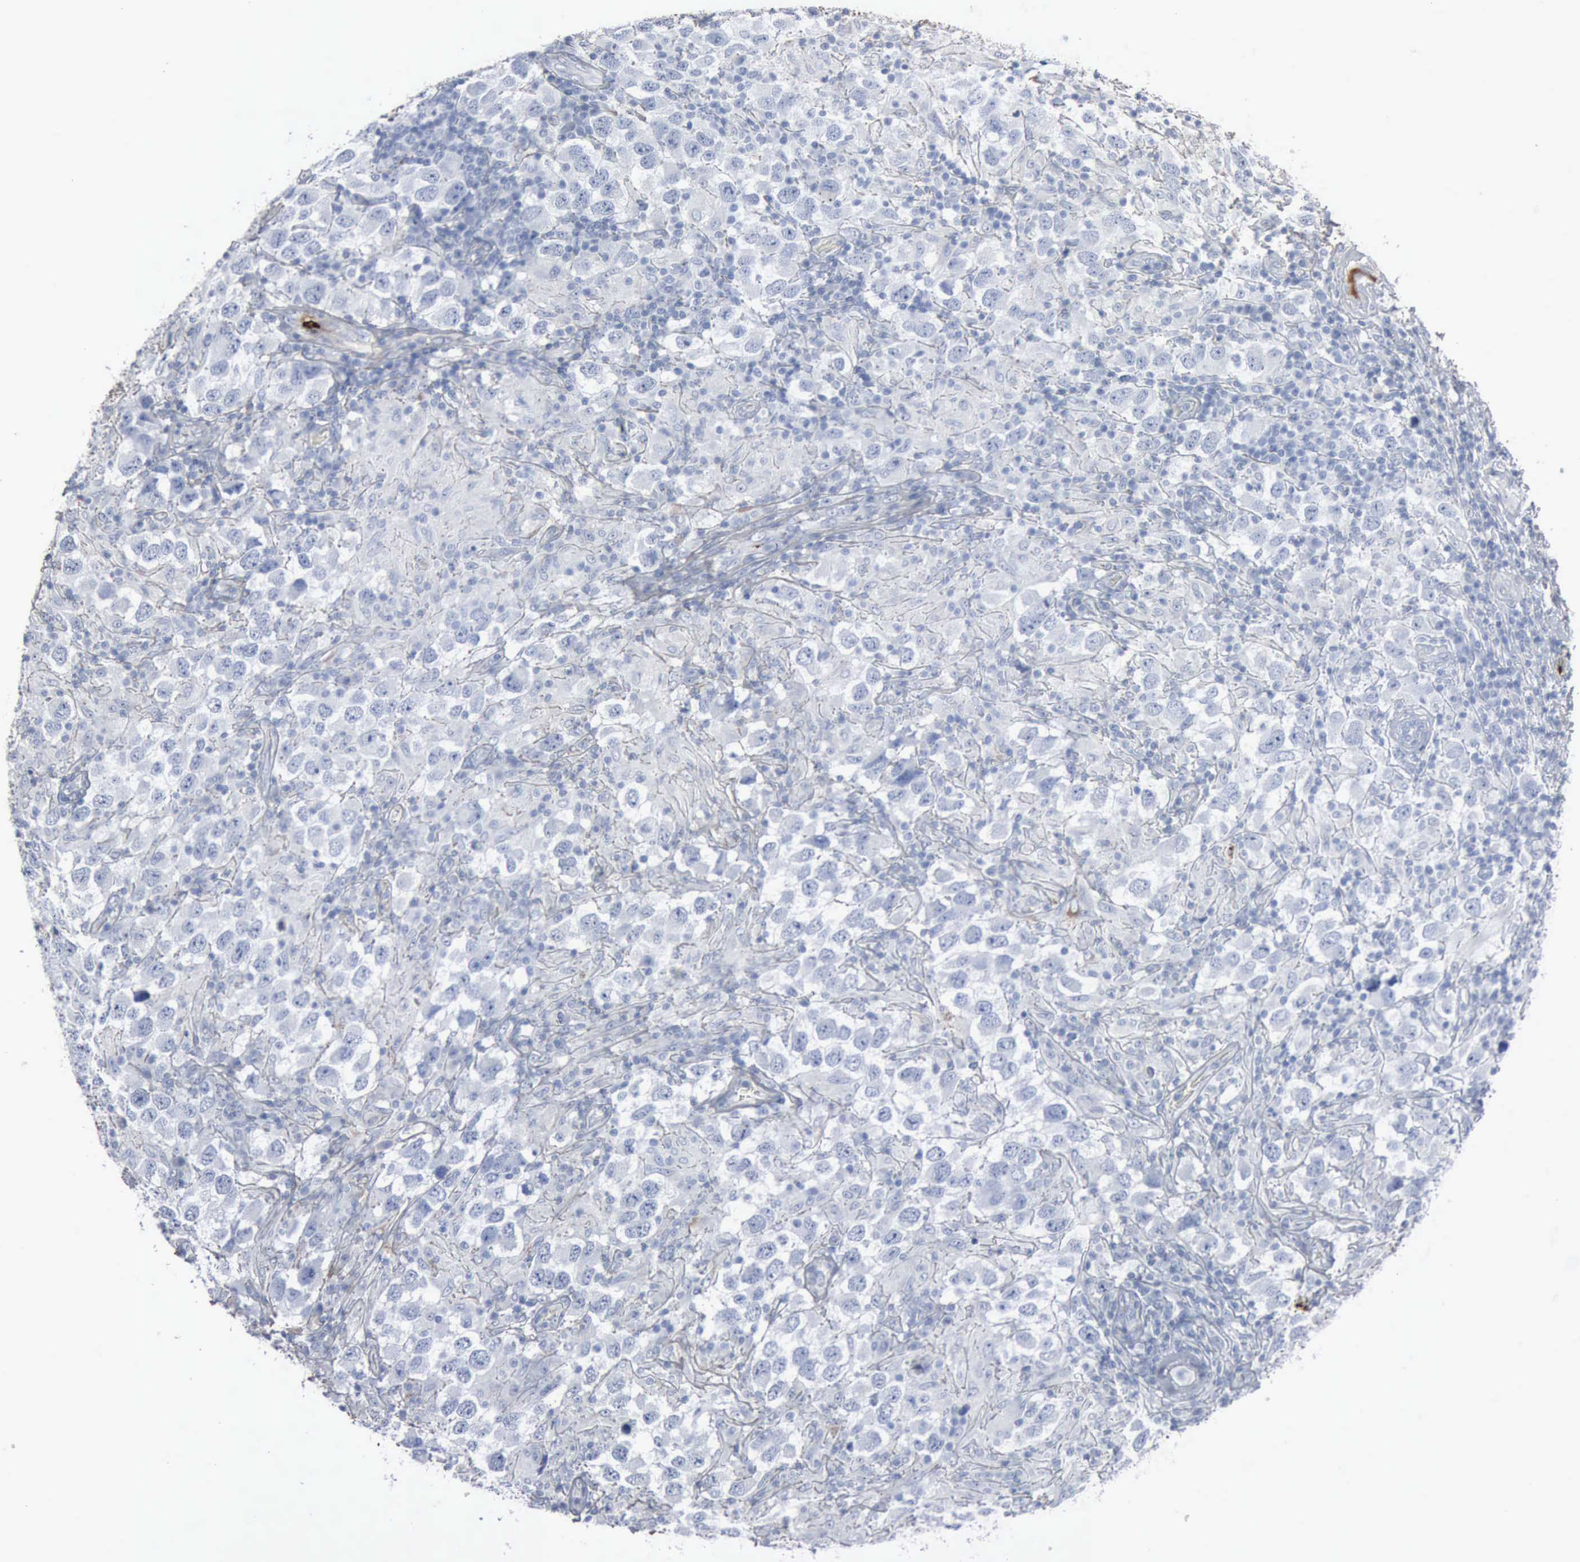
{"staining": {"intensity": "negative", "quantity": "none", "location": "none"}, "tissue": "testis cancer", "cell_type": "Tumor cells", "image_type": "cancer", "snomed": [{"axis": "morphology", "description": "Carcinoma, Embryonal, NOS"}, {"axis": "topography", "description": "Testis"}], "caption": "Tumor cells are negative for protein expression in human embryonal carcinoma (testis). (Immunohistochemistry (ihc), brightfield microscopy, high magnification).", "gene": "FN1", "patient": {"sex": "male", "age": 21}}